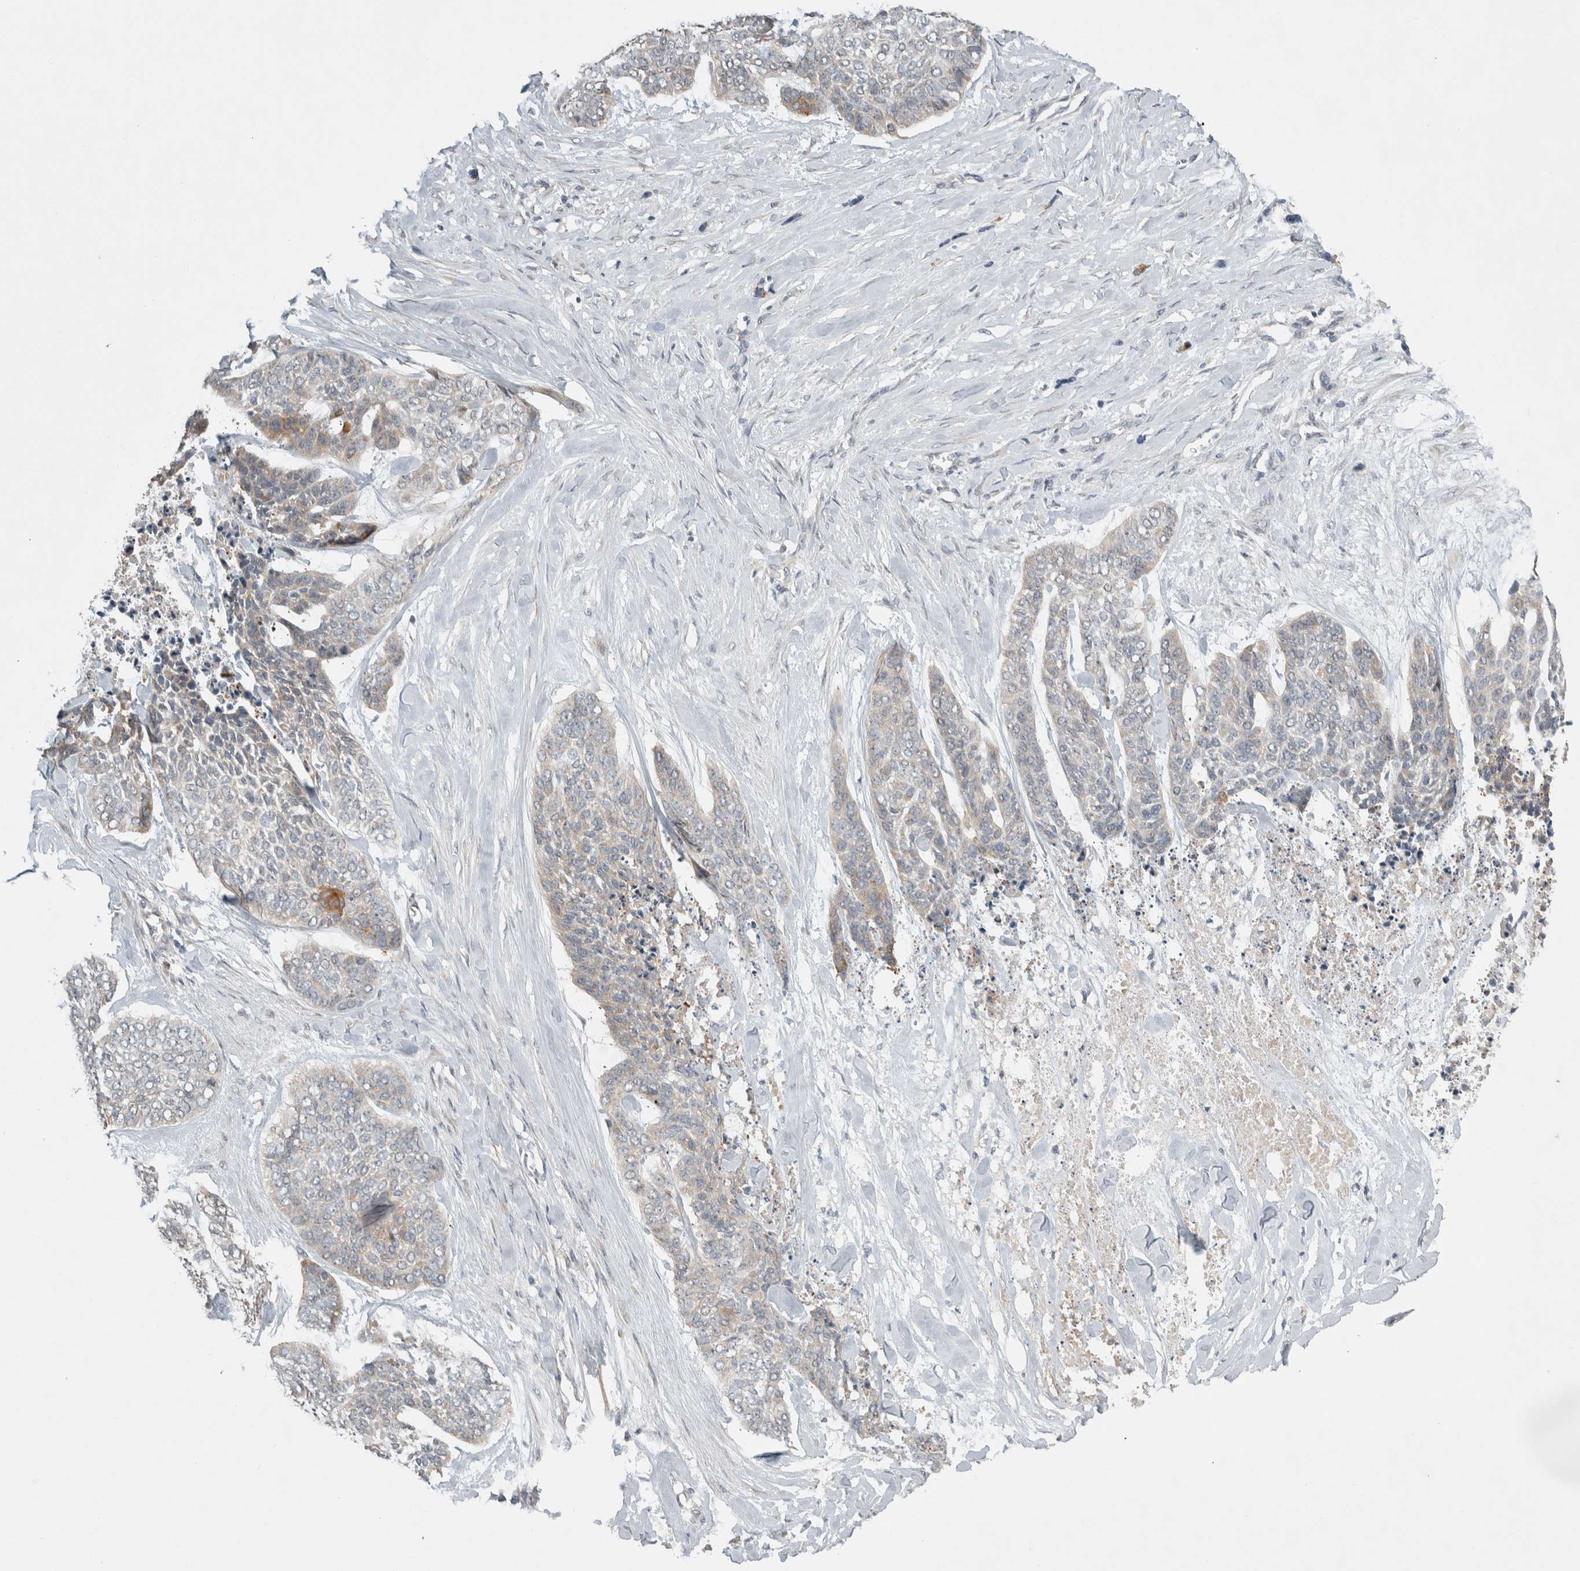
{"staining": {"intensity": "weak", "quantity": "<25%", "location": "cytoplasmic/membranous"}, "tissue": "skin cancer", "cell_type": "Tumor cells", "image_type": "cancer", "snomed": [{"axis": "morphology", "description": "Basal cell carcinoma"}, {"axis": "topography", "description": "Skin"}], "caption": "Immunohistochemical staining of basal cell carcinoma (skin) reveals no significant positivity in tumor cells.", "gene": "EIF3H", "patient": {"sex": "female", "age": 64}}